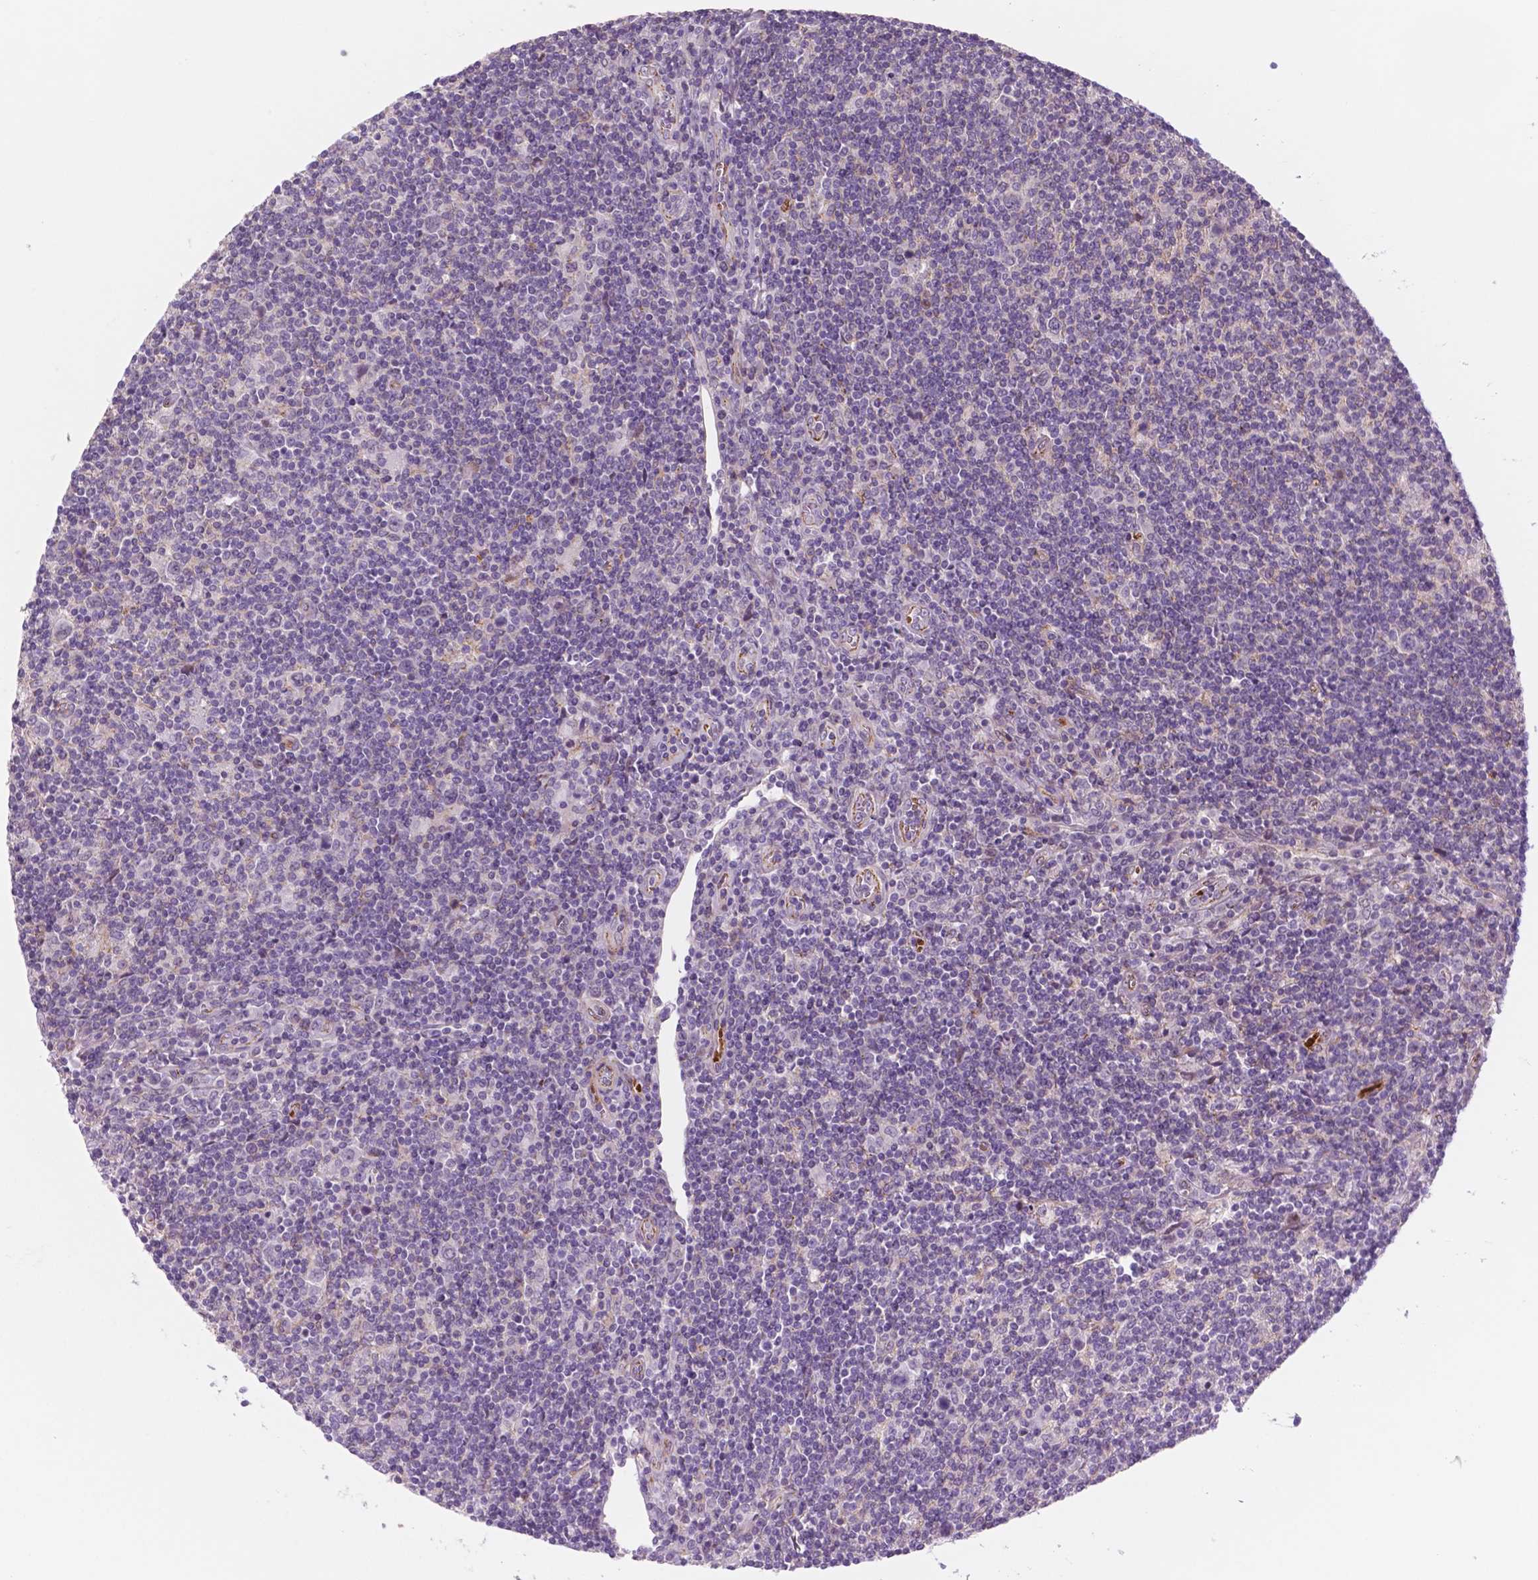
{"staining": {"intensity": "negative", "quantity": "none", "location": "none"}, "tissue": "lymphoma", "cell_type": "Tumor cells", "image_type": "cancer", "snomed": [{"axis": "morphology", "description": "Hodgkin's disease, NOS"}, {"axis": "topography", "description": "Lymph node"}], "caption": "This is a photomicrograph of immunohistochemistry staining of lymphoma, which shows no expression in tumor cells. Nuclei are stained in blue.", "gene": "RND3", "patient": {"sex": "male", "age": 40}}